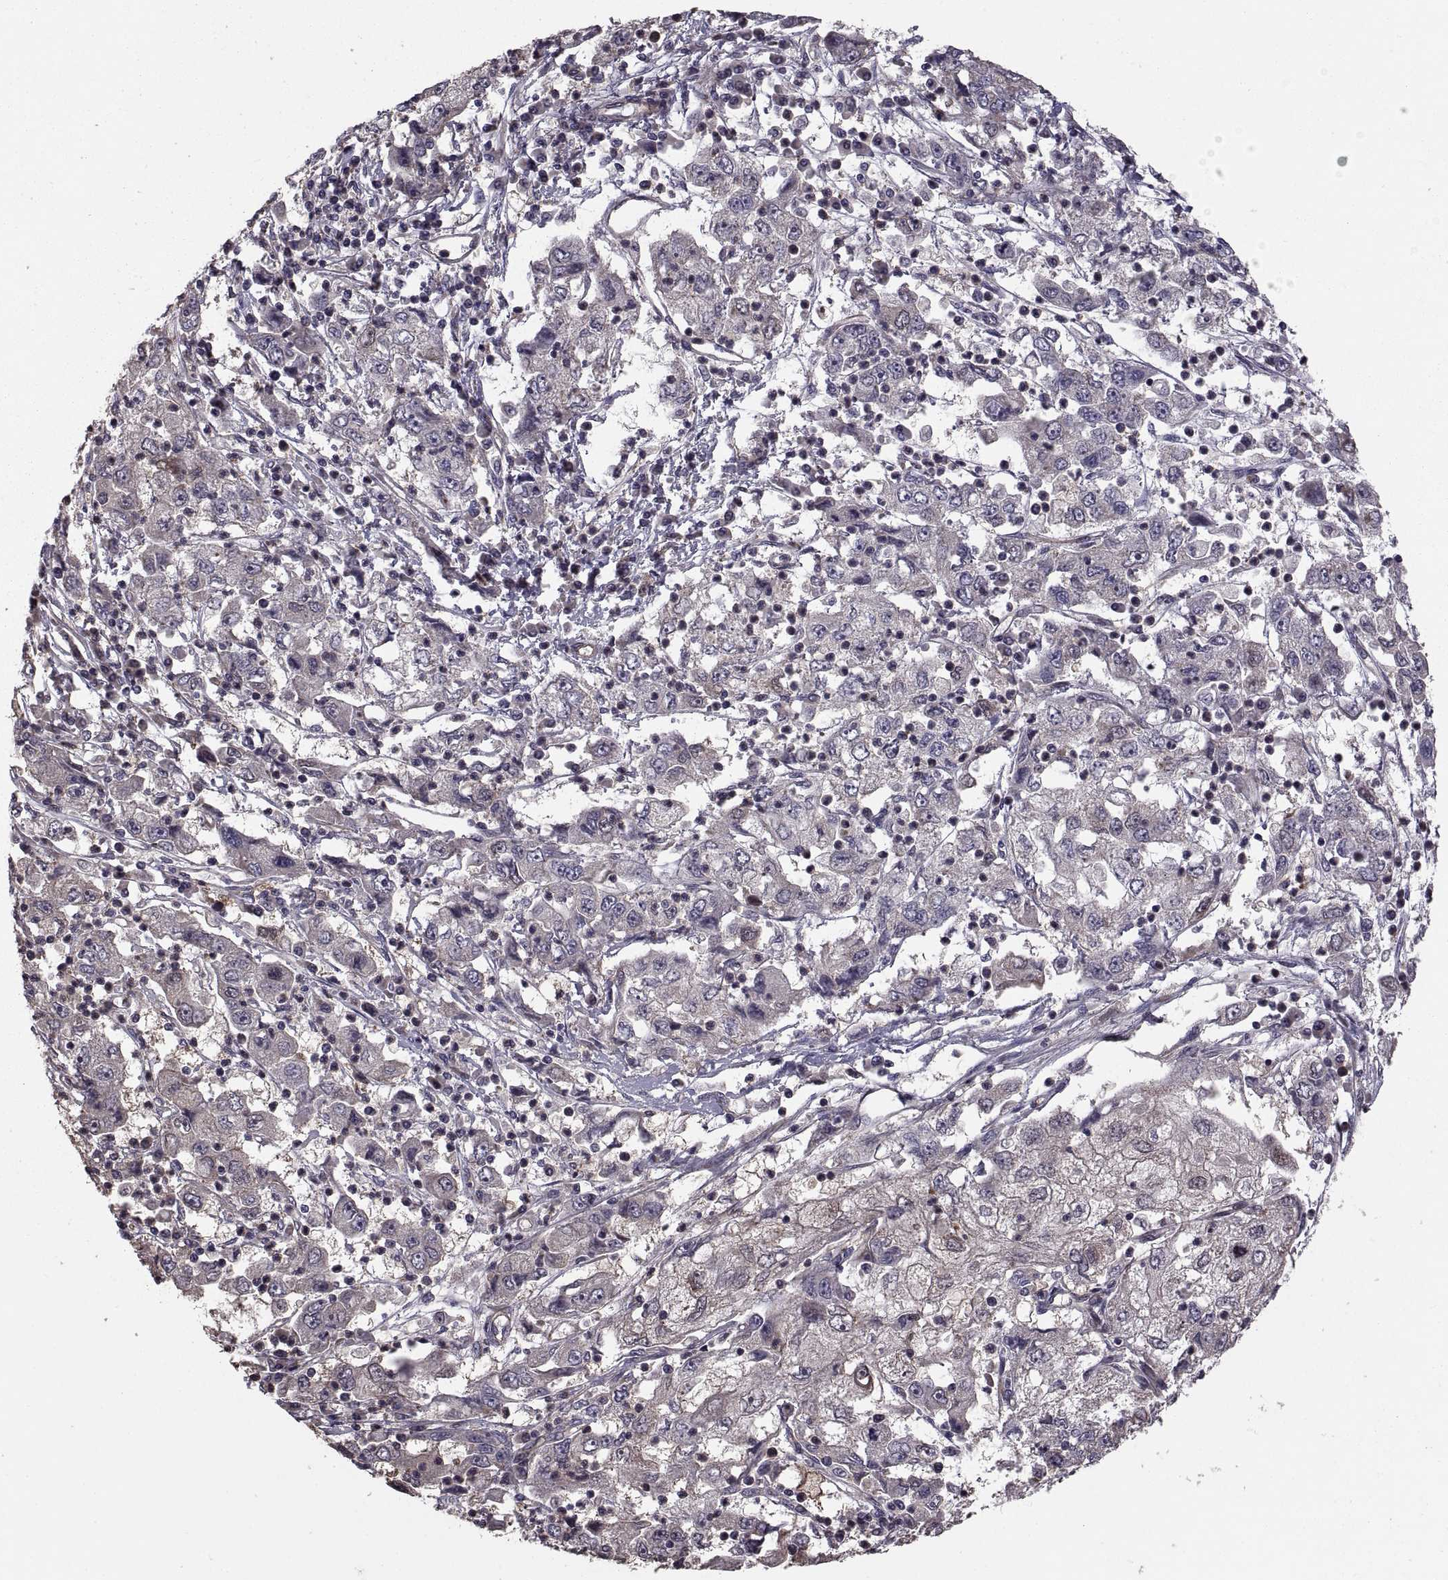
{"staining": {"intensity": "negative", "quantity": "none", "location": "none"}, "tissue": "cervical cancer", "cell_type": "Tumor cells", "image_type": "cancer", "snomed": [{"axis": "morphology", "description": "Squamous cell carcinoma, NOS"}, {"axis": "topography", "description": "Cervix"}], "caption": "An IHC micrograph of squamous cell carcinoma (cervical) is shown. There is no staining in tumor cells of squamous cell carcinoma (cervical). (Brightfield microscopy of DAB immunohistochemistry at high magnification).", "gene": "PMM2", "patient": {"sex": "female", "age": 36}}